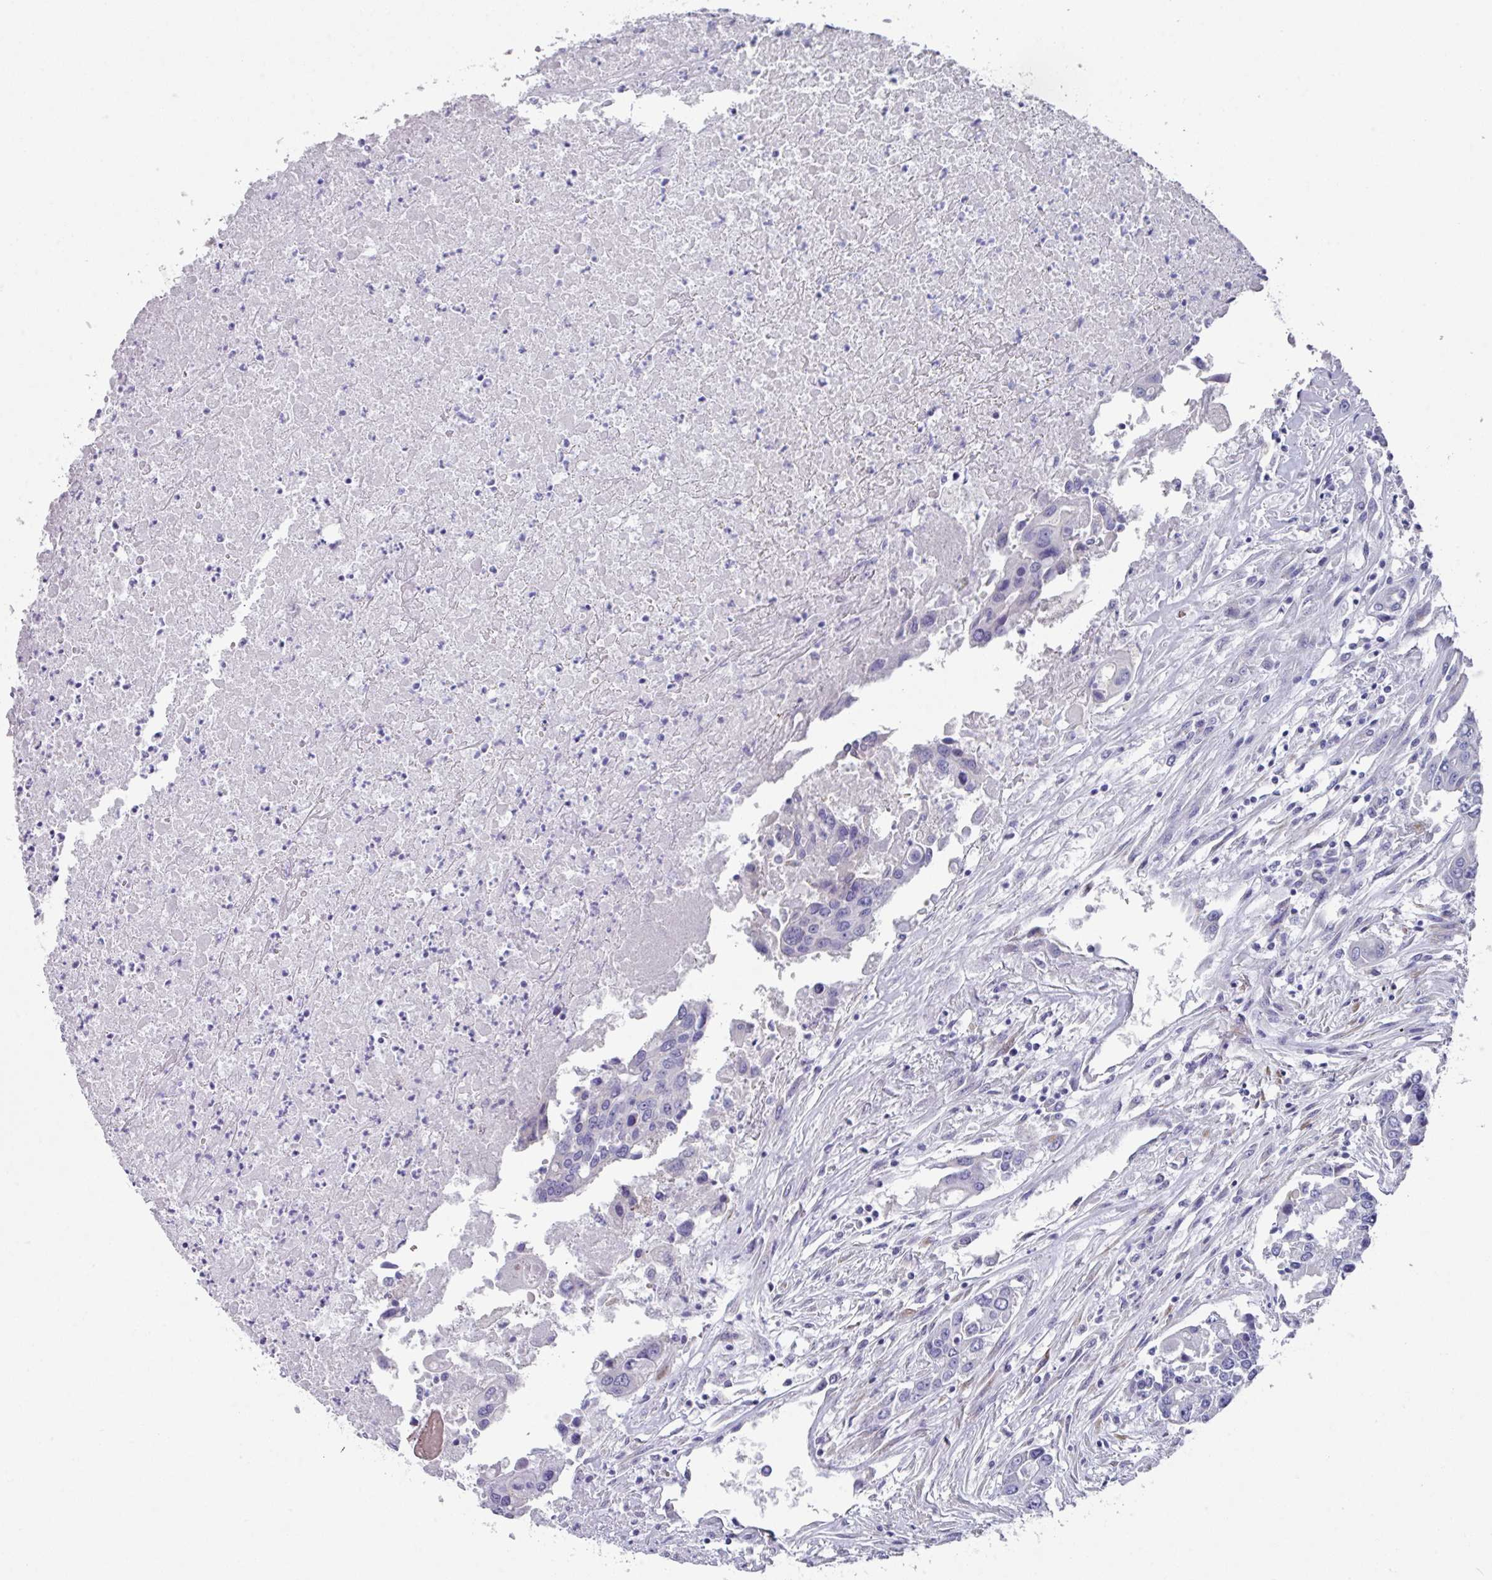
{"staining": {"intensity": "negative", "quantity": "none", "location": "none"}, "tissue": "colorectal cancer", "cell_type": "Tumor cells", "image_type": "cancer", "snomed": [{"axis": "morphology", "description": "Adenocarcinoma, NOS"}, {"axis": "topography", "description": "Colon"}], "caption": "This is a histopathology image of immunohistochemistry (IHC) staining of colorectal cancer (adenocarcinoma), which shows no positivity in tumor cells.", "gene": "PEX10", "patient": {"sex": "male", "age": 77}}